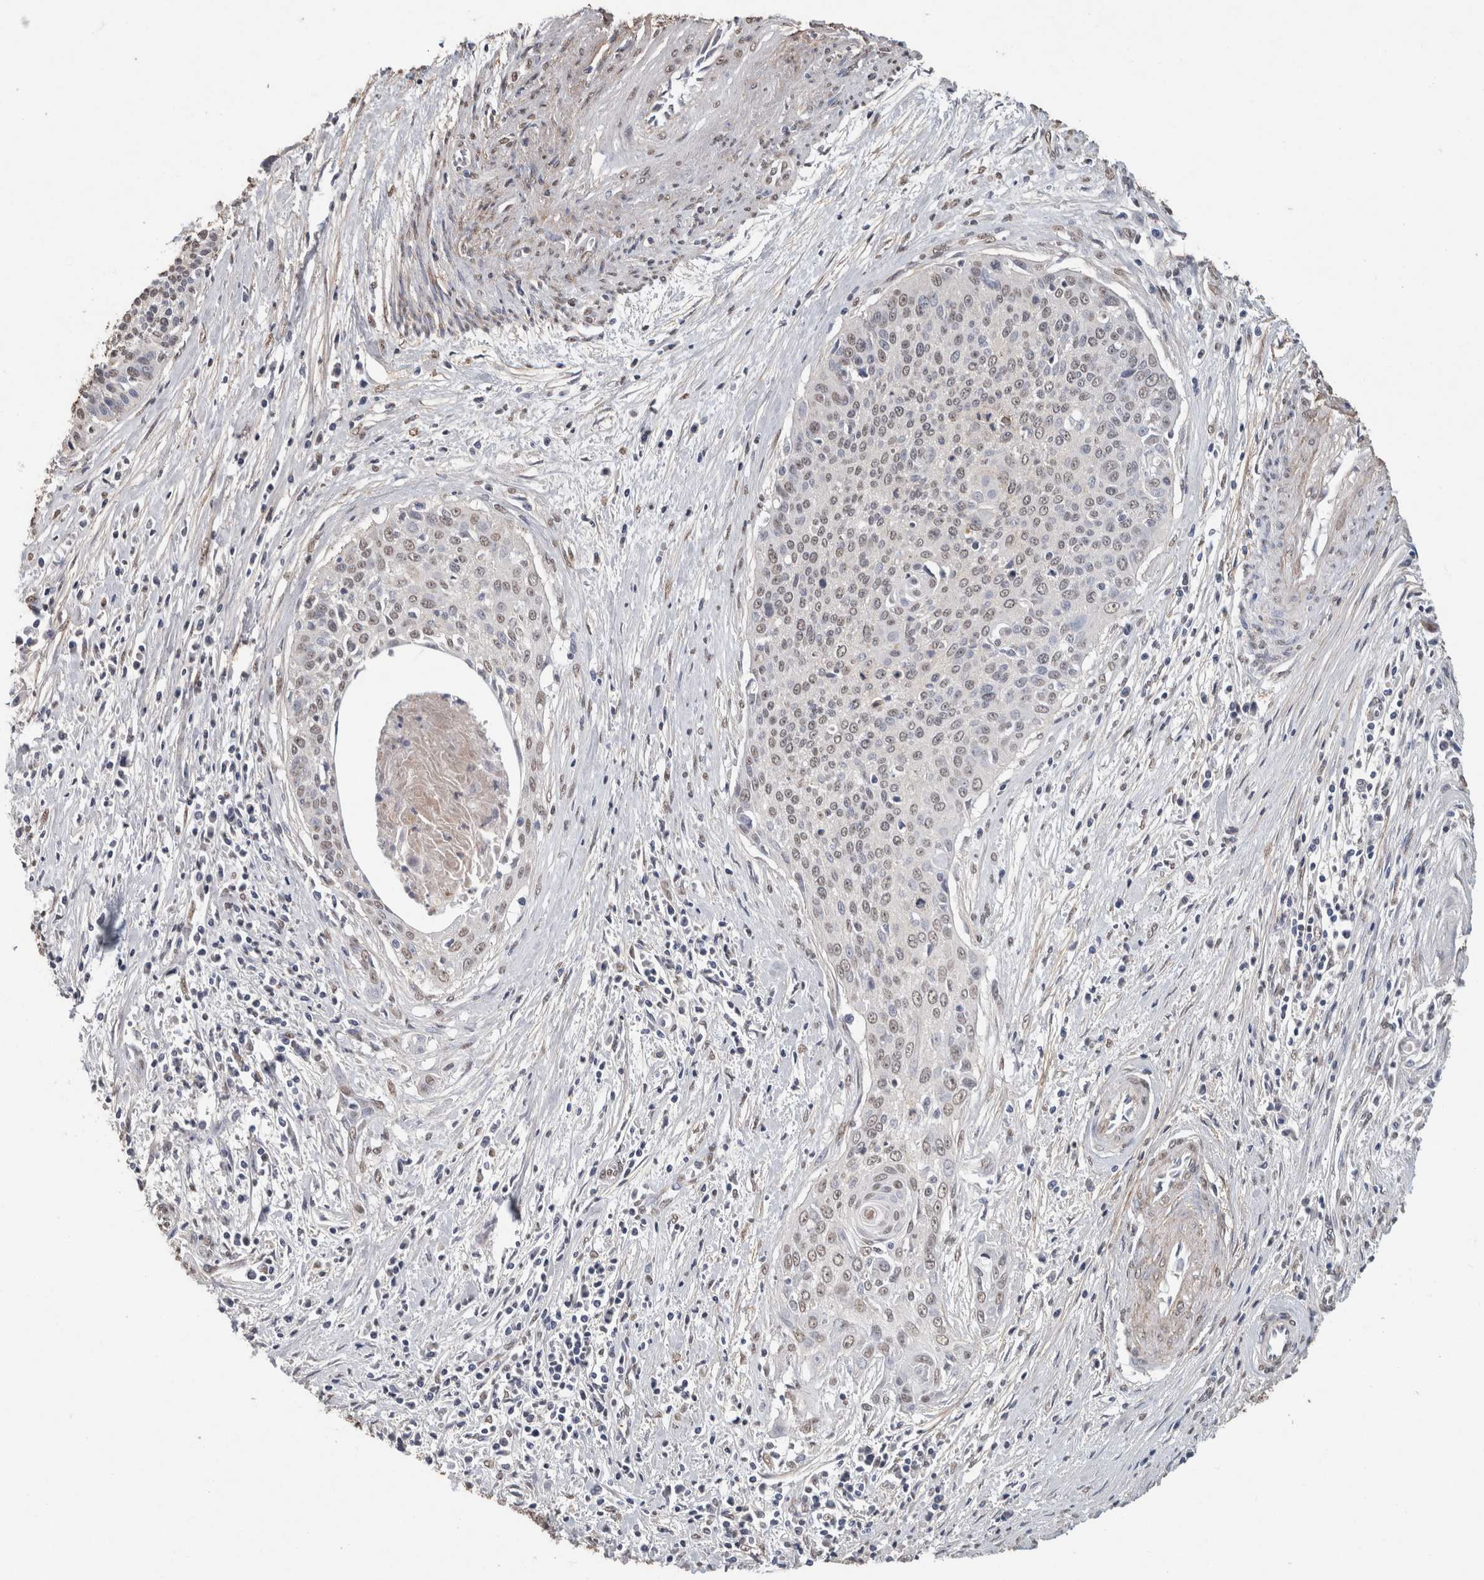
{"staining": {"intensity": "negative", "quantity": "none", "location": "none"}, "tissue": "cervical cancer", "cell_type": "Tumor cells", "image_type": "cancer", "snomed": [{"axis": "morphology", "description": "Squamous cell carcinoma, NOS"}, {"axis": "topography", "description": "Cervix"}], "caption": "A histopathology image of human cervical cancer is negative for staining in tumor cells. (DAB IHC visualized using brightfield microscopy, high magnification).", "gene": "LTBP1", "patient": {"sex": "female", "age": 55}}